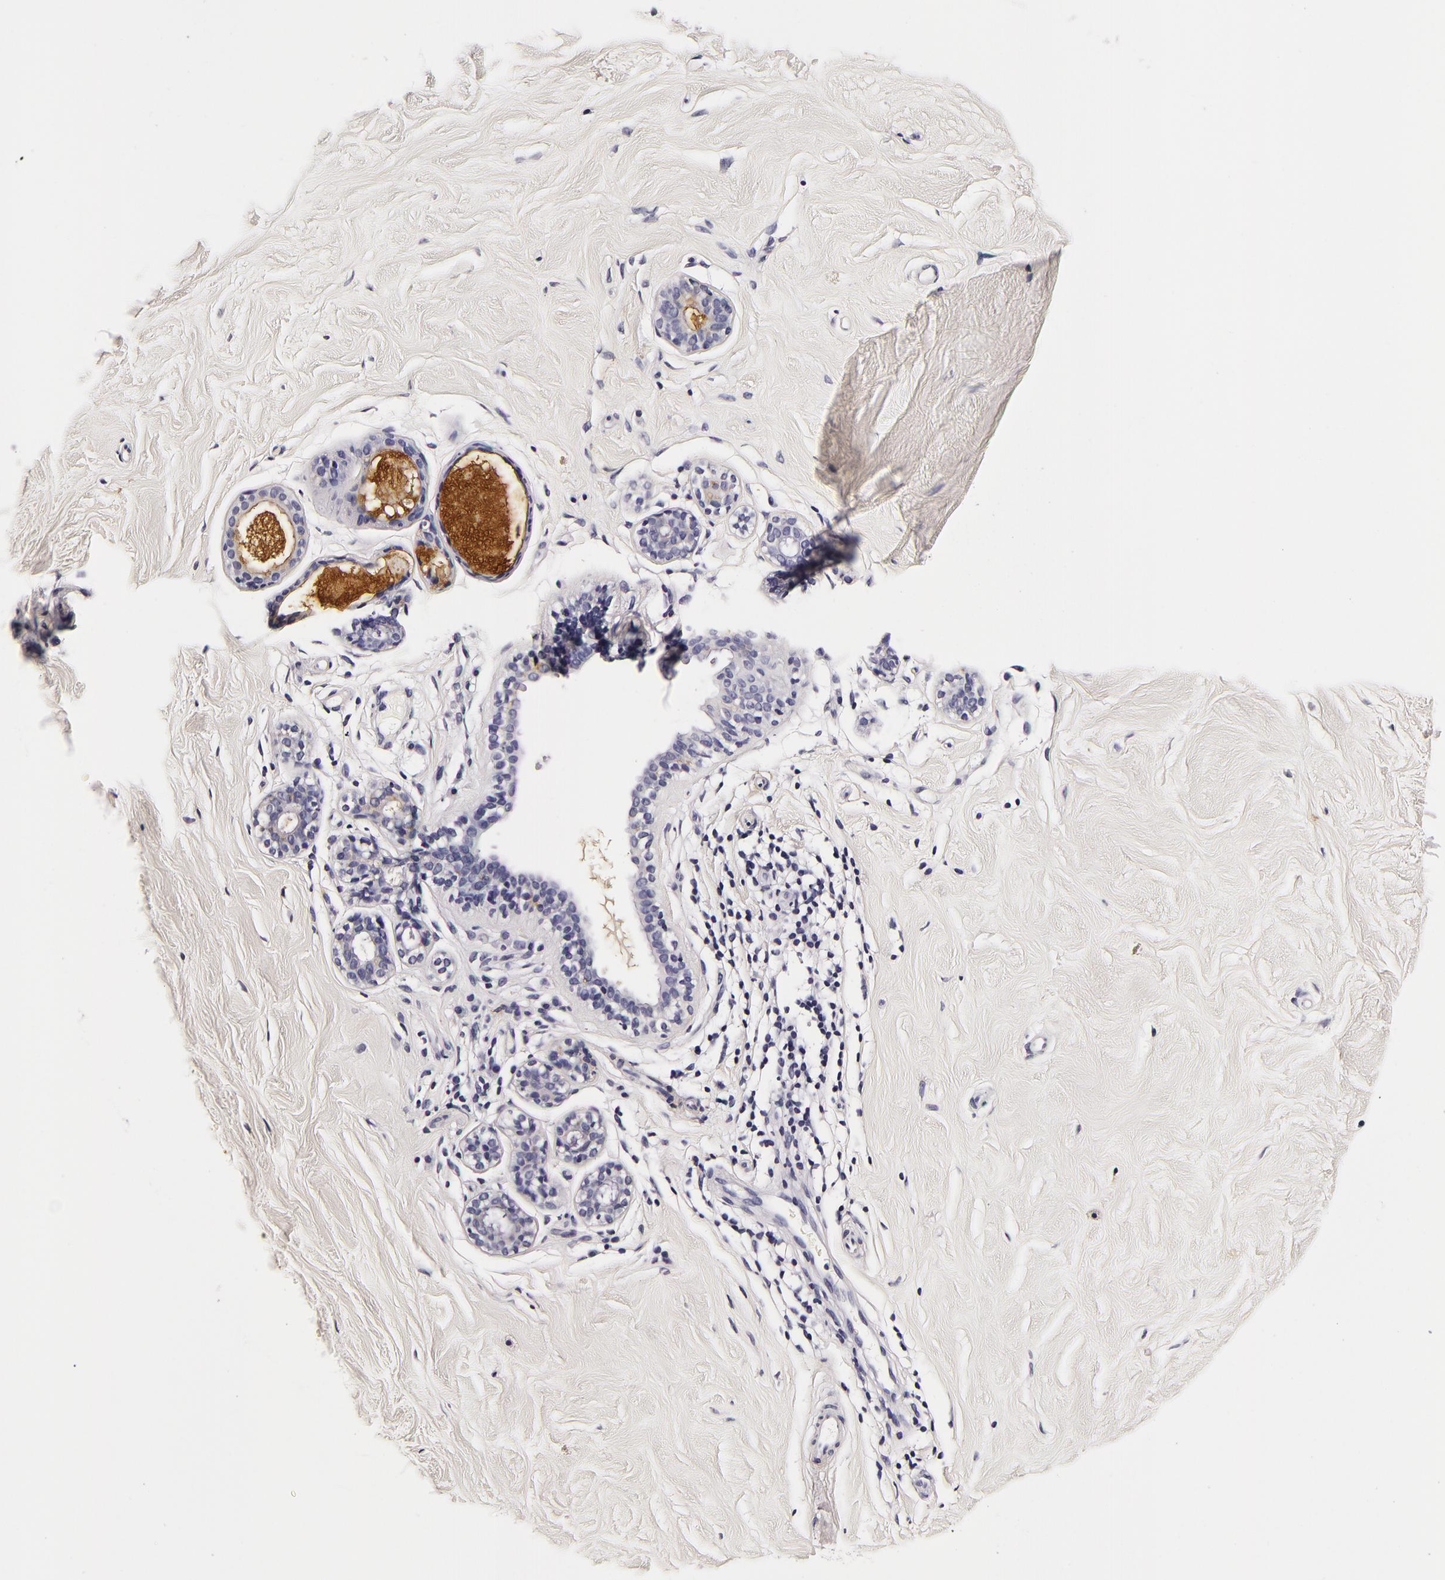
{"staining": {"intensity": "negative", "quantity": "none", "location": "none"}, "tissue": "breast", "cell_type": "Adipocytes", "image_type": "normal", "snomed": [{"axis": "morphology", "description": "Normal tissue, NOS"}, {"axis": "topography", "description": "Breast"}], "caption": "High magnification brightfield microscopy of normal breast stained with DAB (brown) and counterstained with hematoxylin (blue): adipocytes show no significant expression.", "gene": "LGALS3BP", "patient": {"sex": "female", "age": 44}}